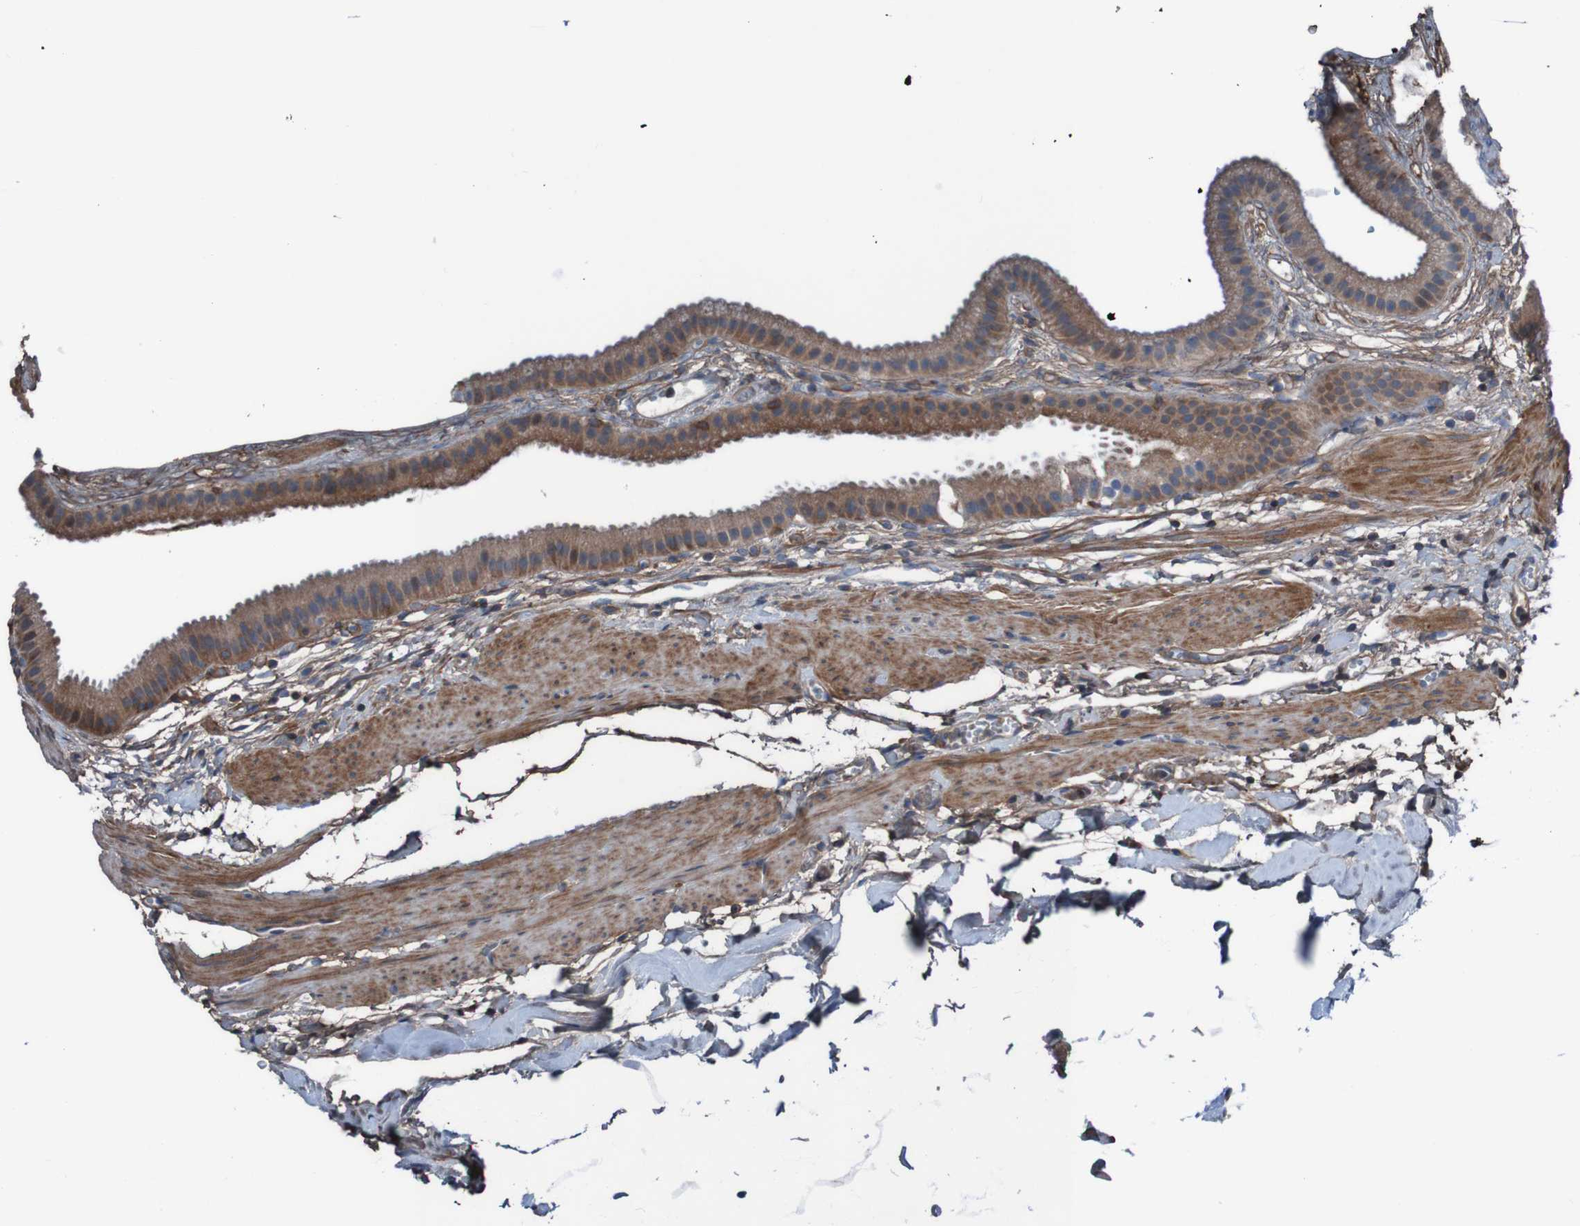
{"staining": {"intensity": "moderate", "quantity": ">75%", "location": "cytoplasmic/membranous,nuclear"}, "tissue": "gallbladder", "cell_type": "Glandular cells", "image_type": "normal", "snomed": [{"axis": "morphology", "description": "Normal tissue, NOS"}, {"axis": "topography", "description": "Gallbladder"}], "caption": "The image displays immunohistochemical staining of benign gallbladder. There is moderate cytoplasmic/membranous,nuclear staining is seen in approximately >75% of glandular cells.", "gene": "PDGFB", "patient": {"sex": "female", "age": 64}}